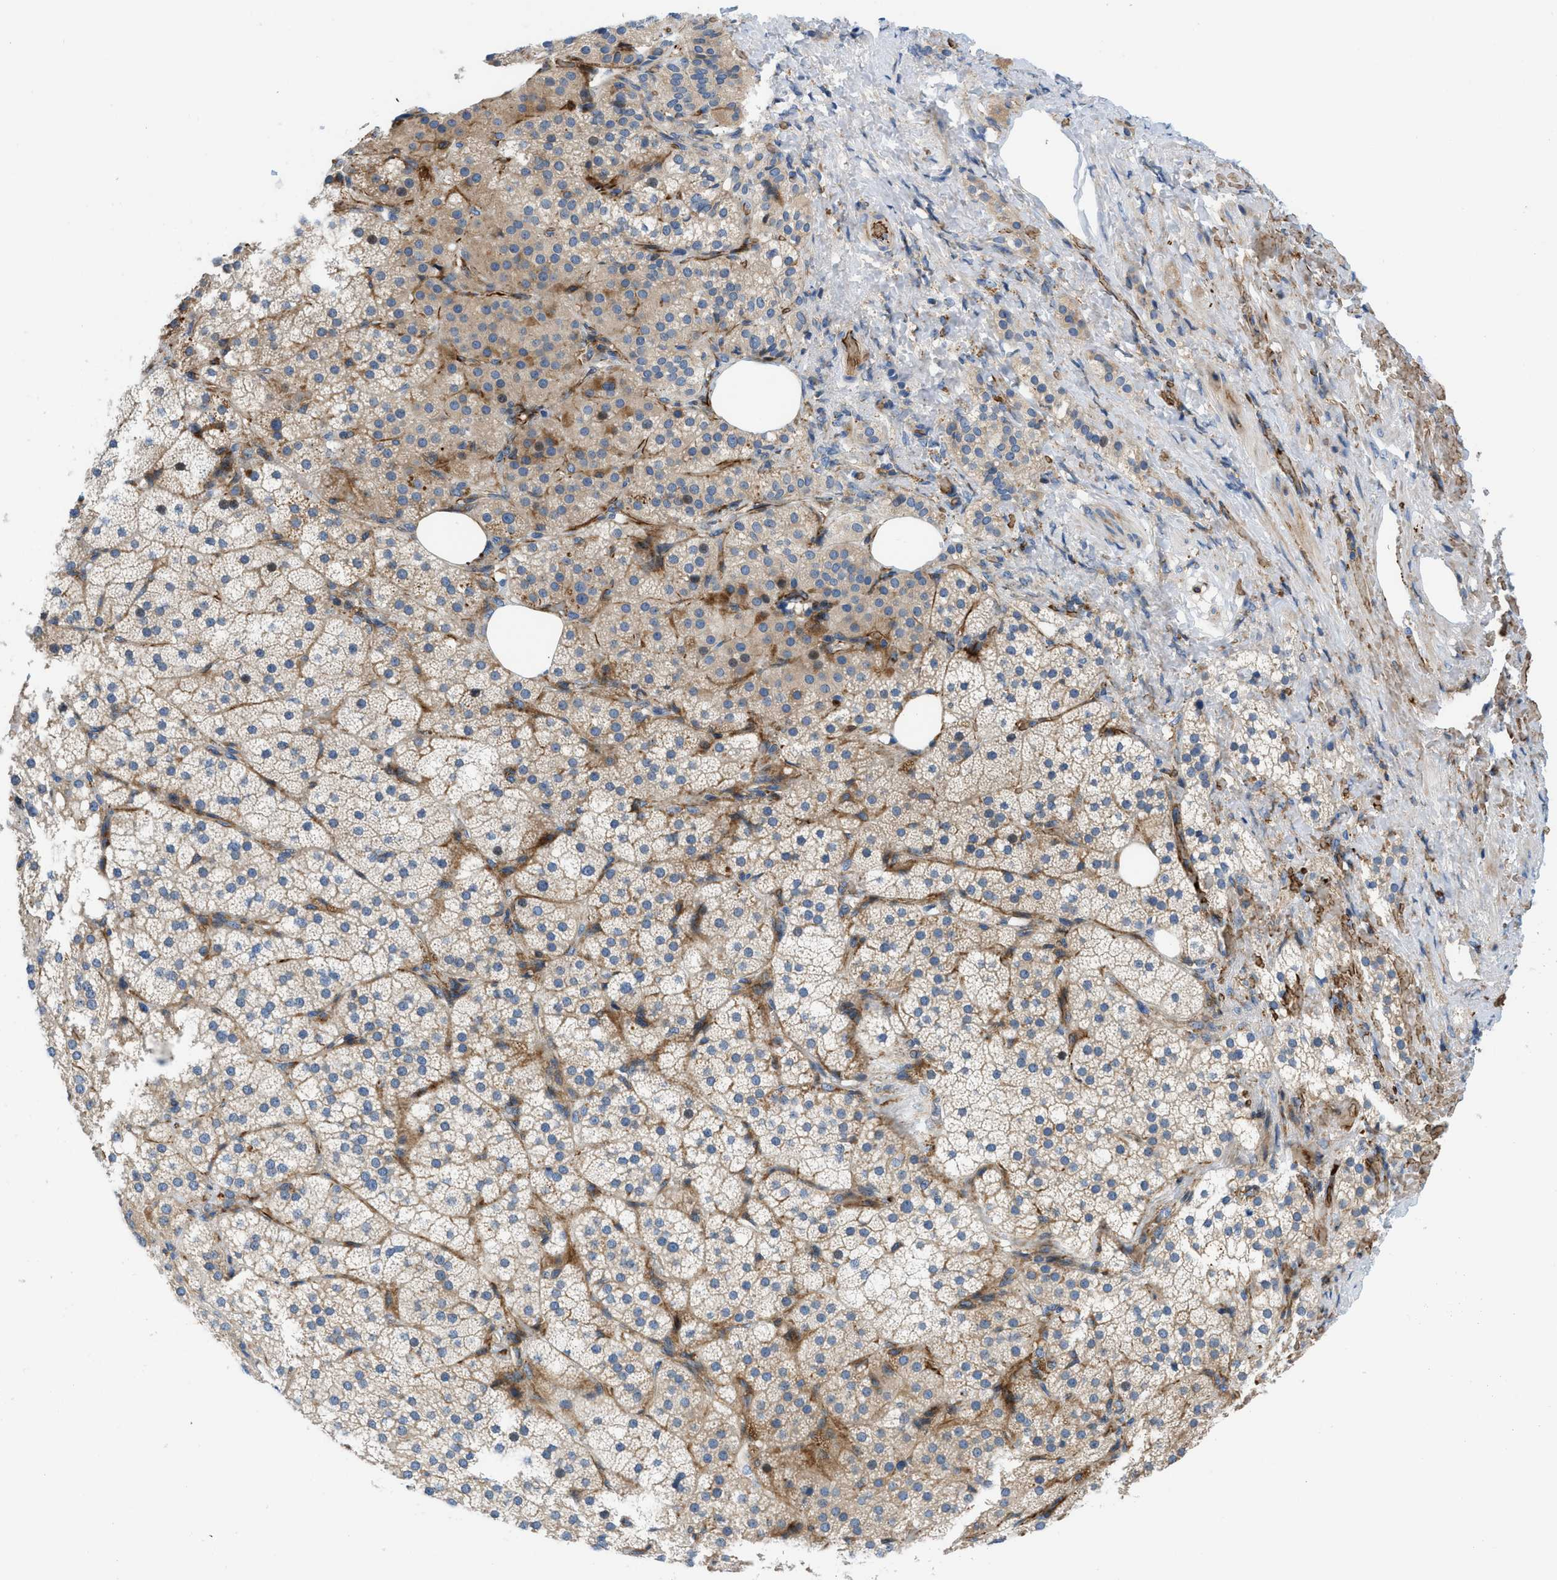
{"staining": {"intensity": "weak", "quantity": "25%-75%", "location": "cytoplasmic/membranous"}, "tissue": "adrenal gland", "cell_type": "Glandular cells", "image_type": "normal", "snomed": [{"axis": "morphology", "description": "Normal tissue, NOS"}, {"axis": "topography", "description": "Adrenal gland"}], "caption": "The photomicrograph demonstrates a brown stain indicating the presence of a protein in the cytoplasmic/membranous of glandular cells in adrenal gland. (DAB IHC with brightfield microscopy, high magnification).", "gene": "ZNF831", "patient": {"sex": "female", "age": 59}}